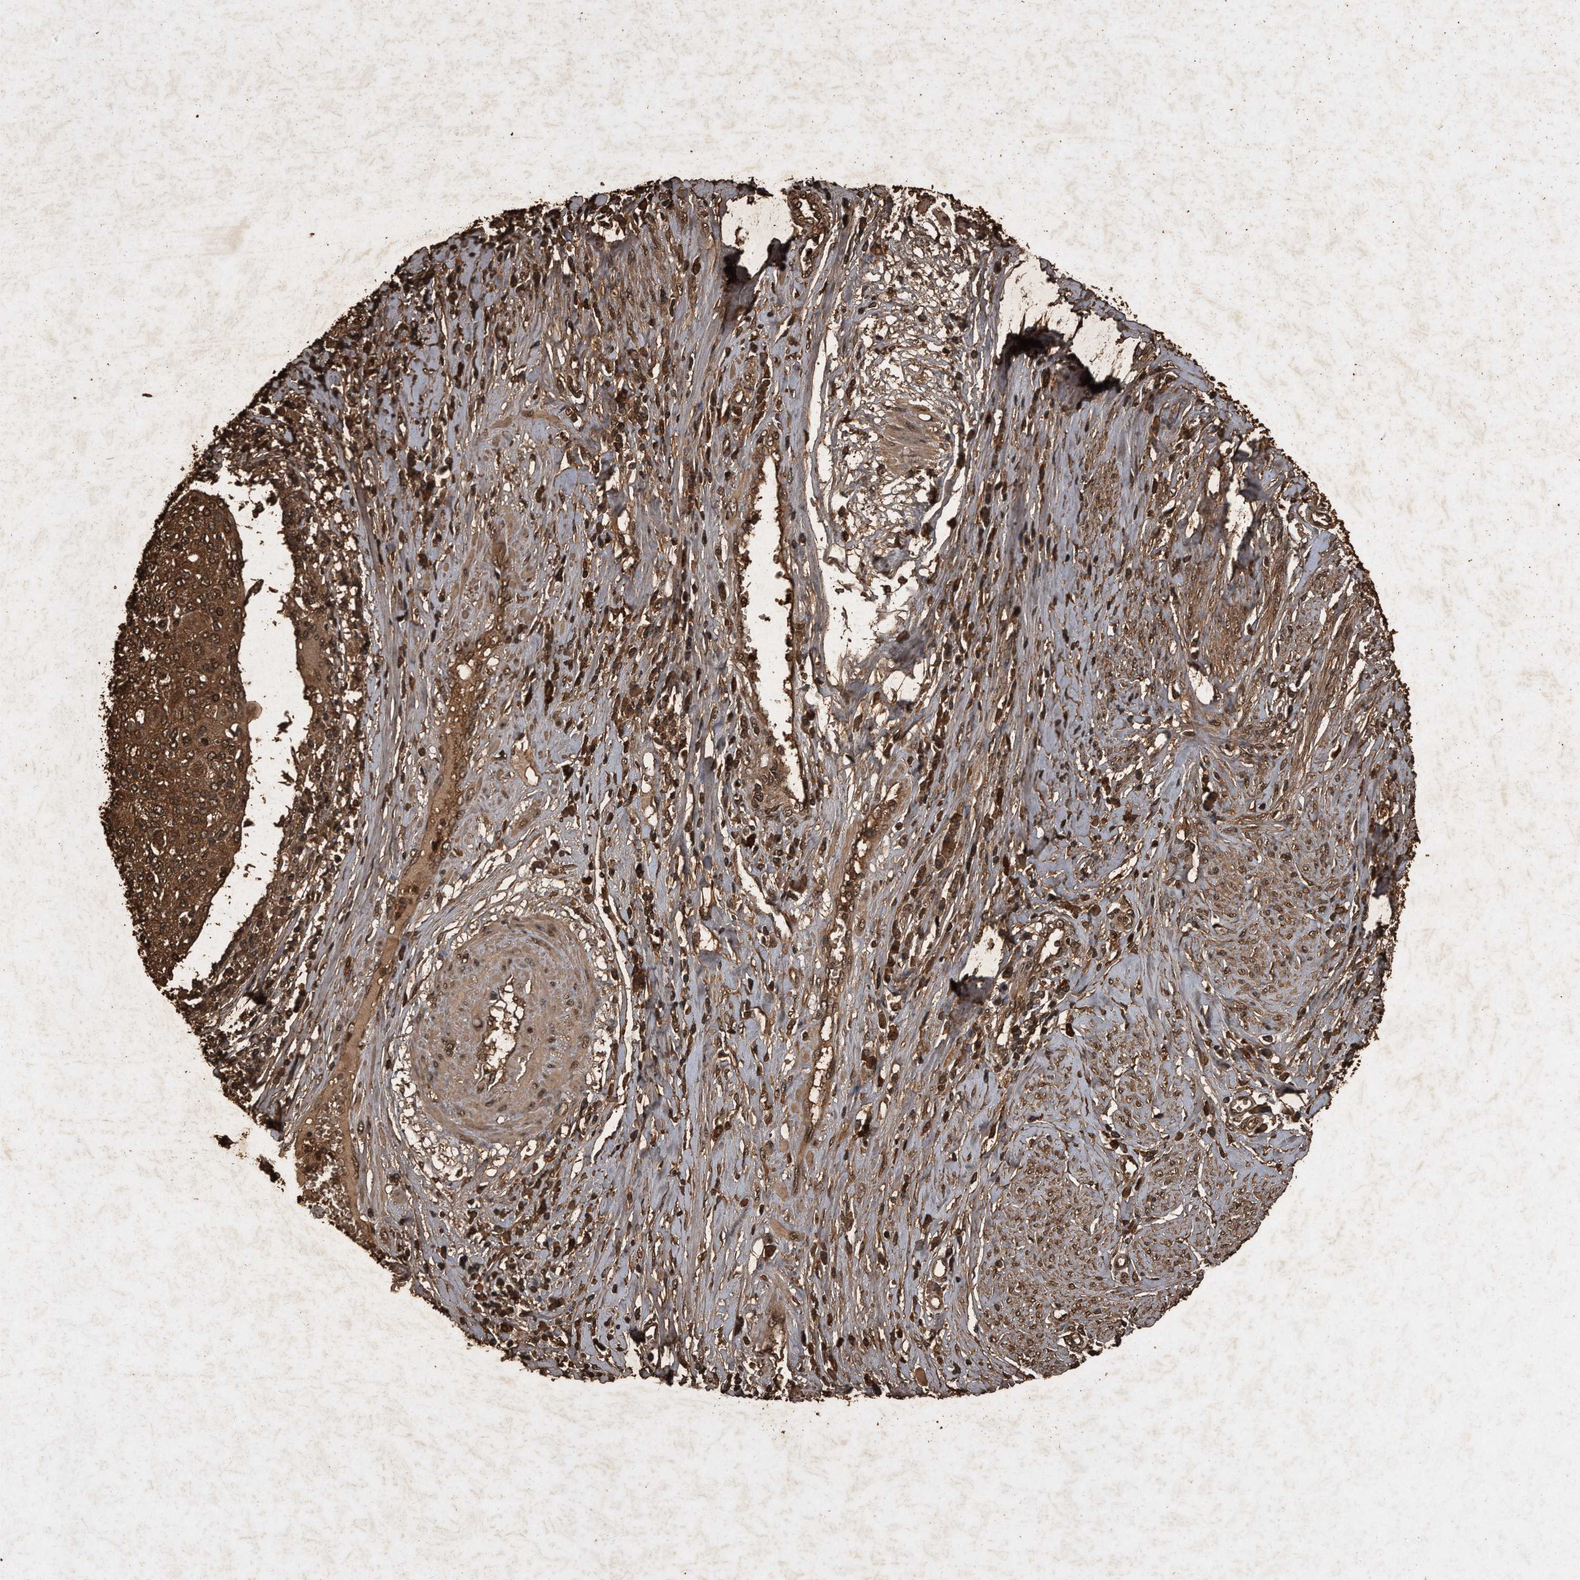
{"staining": {"intensity": "moderate", "quantity": ">75%", "location": "cytoplasmic/membranous,nuclear"}, "tissue": "cervical cancer", "cell_type": "Tumor cells", "image_type": "cancer", "snomed": [{"axis": "morphology", "description": "Squamous cell carcinoma, NOS"}, {"axis": "topography", "description": "Cervix"}], "caption": "Approximately >75% of tumor cells in cervical squamous cell carcinoma demonstrate moderate cytoplasmic/membranous and nuclear protein positivity as visualized by brown immunohistochemical staining.", "gene": "CFLAR", "patient": {"sex": "female", "age": 40}}